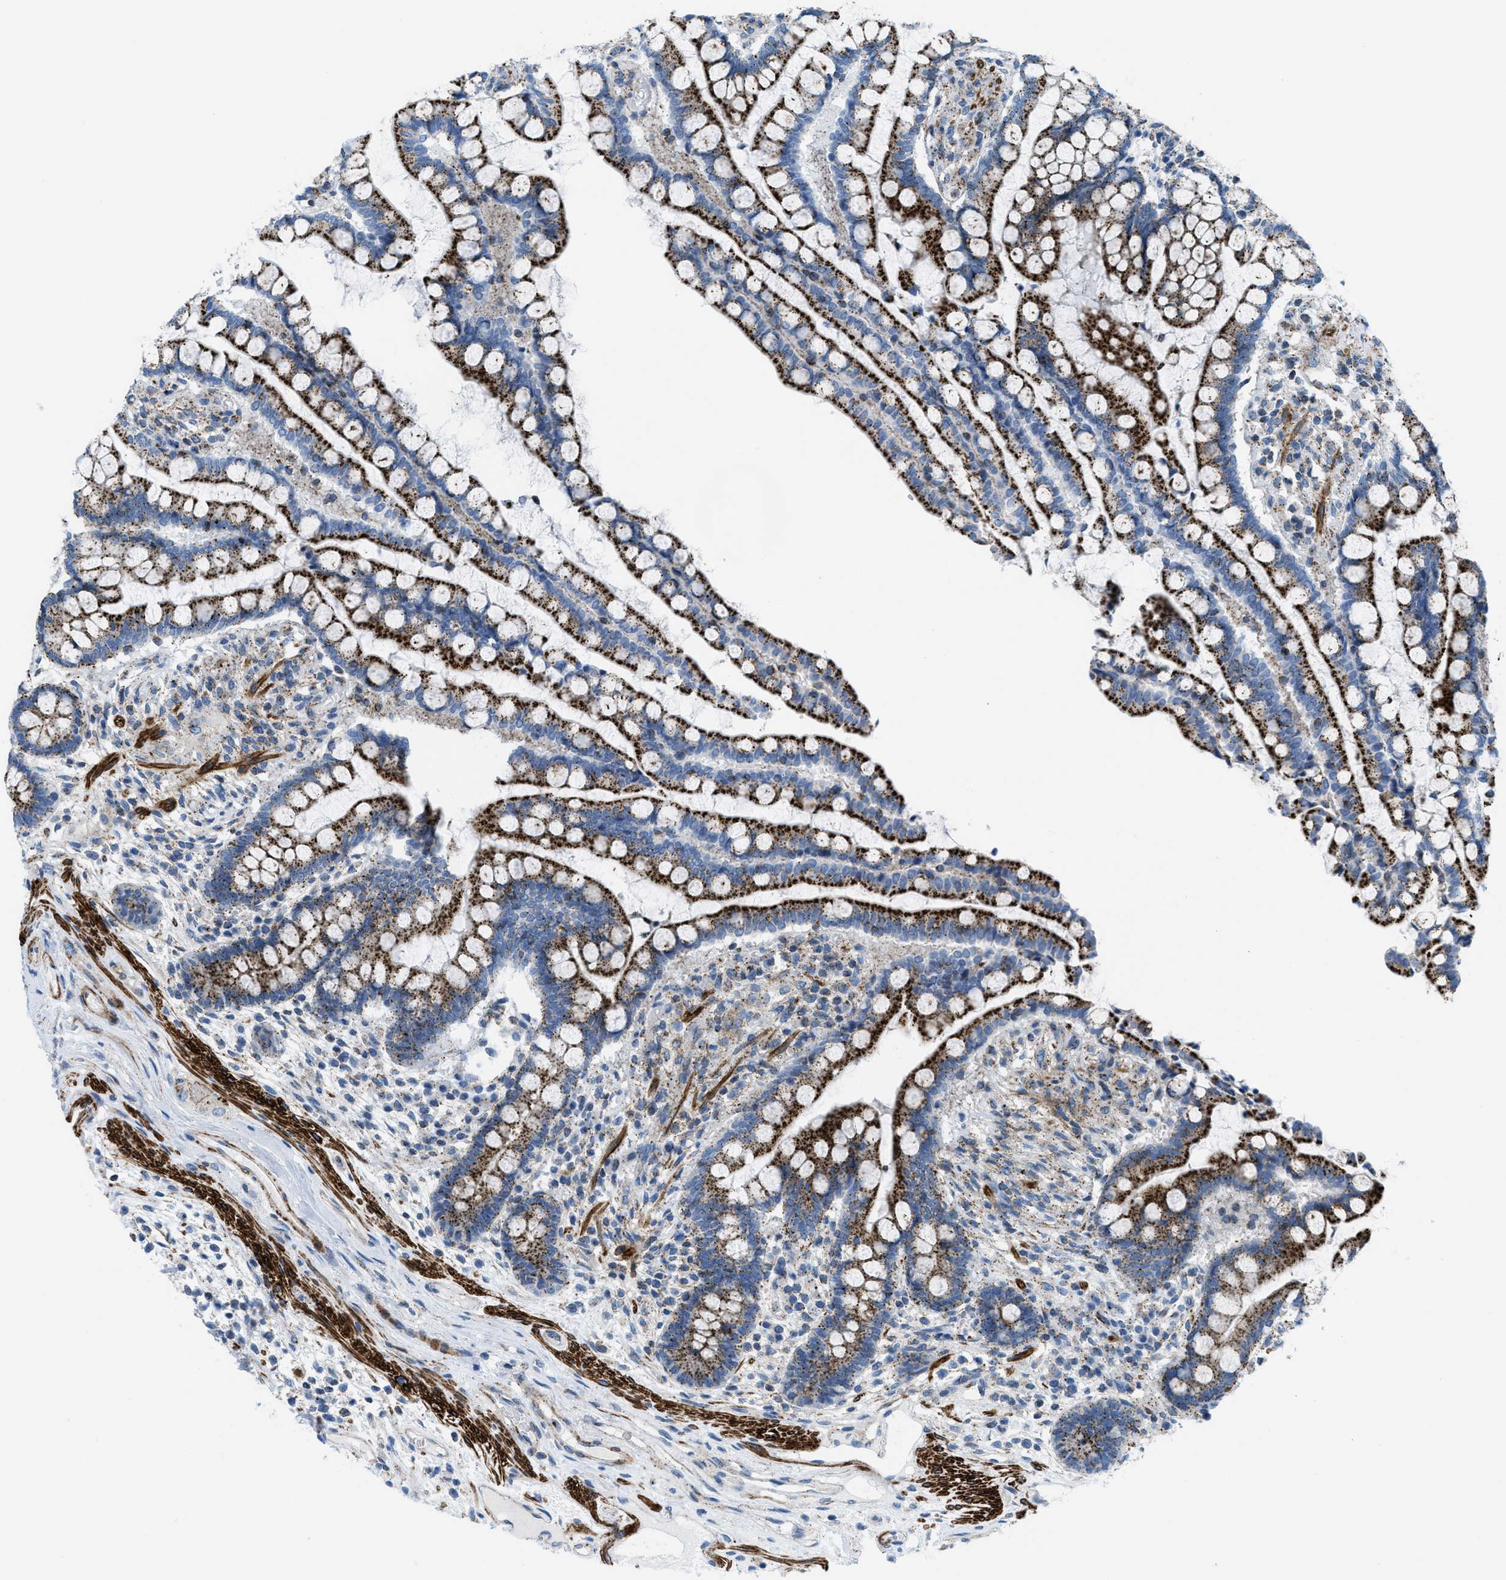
{"staining": {"intensity": "negative", "quantity": "none", "location": "none"}, "tissue": "colon", "cell_type": "Endothelial cells", "image_type": "normal", "snomed": [{"axis": "morphology", "description": "Normal tissue, NOS"}, {"axis": "topography", "description": "Colon"}], "caption": "Immunohistochemical staining of benign colon exhibits no significant expression in endothelial cells. (DAB (3,3'-diaminobenzidine) immunohistochemistry (IHC) visualized using brightfield microscopy, high magnification).", "gene": "MFSD13A", "patient": {"sex": "male", "age": 73}}